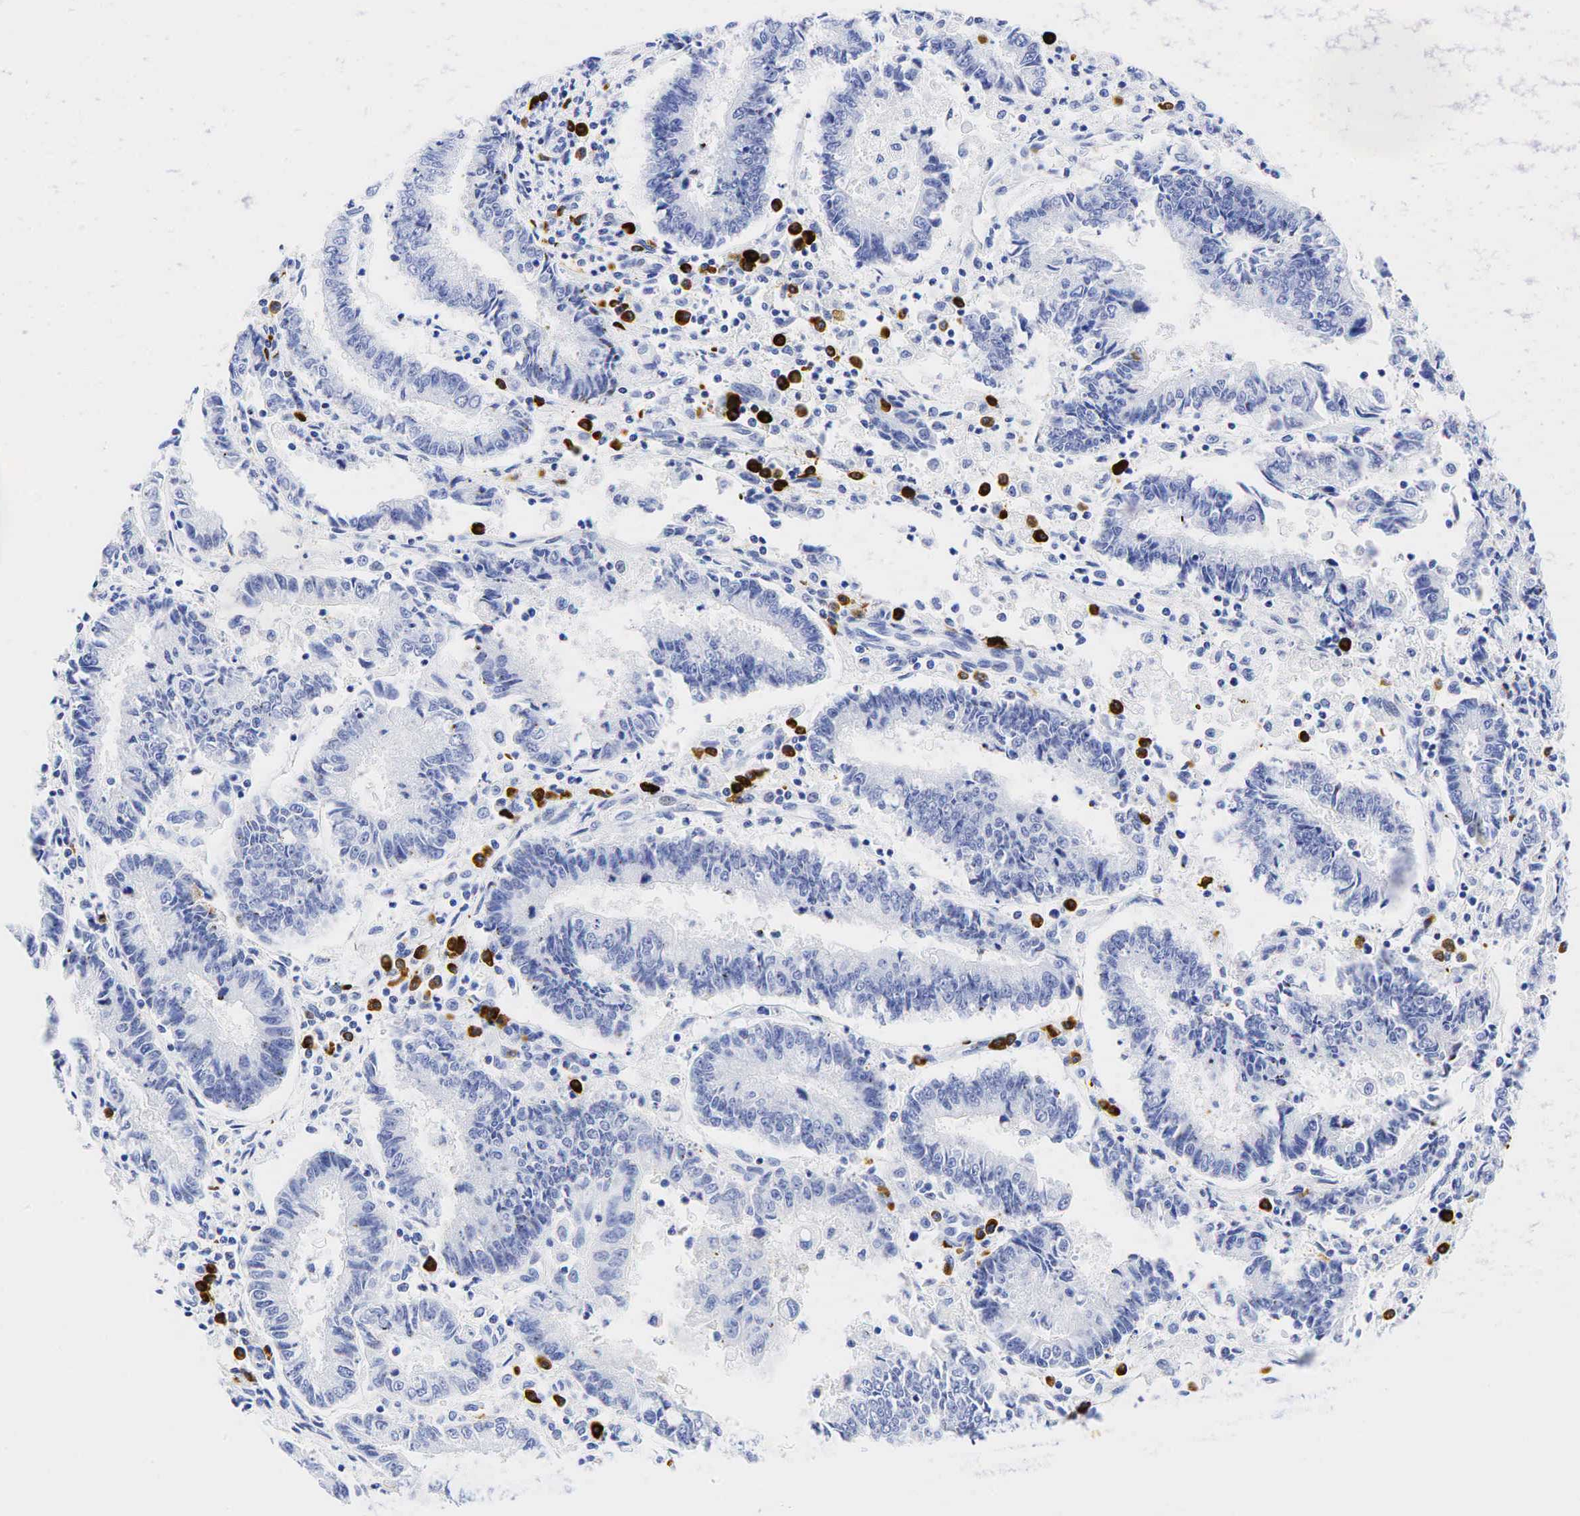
{"staining": {"intensity": "negative", "quantity": "none", "location": "none"}, "tissue": "endometrial cancer", "cell_type": "Tumor cells", "image_type": "cancer", "snomed": [{"axis": "morphology", "description": "Adenocarcinoma, NOS"}, {"axis": "topography", "description": "Endometrium"}], "caption": "A photomicrograph of human endometrial cancer is negative for staining in tumor cells. (Stains: DAB immunohistochemistry with hematoxylin counter stain, Microscopy: brightfield microscopy at high magnification).", "gene": "CD79A", "patient": {"sex": "female", "age": 75}}